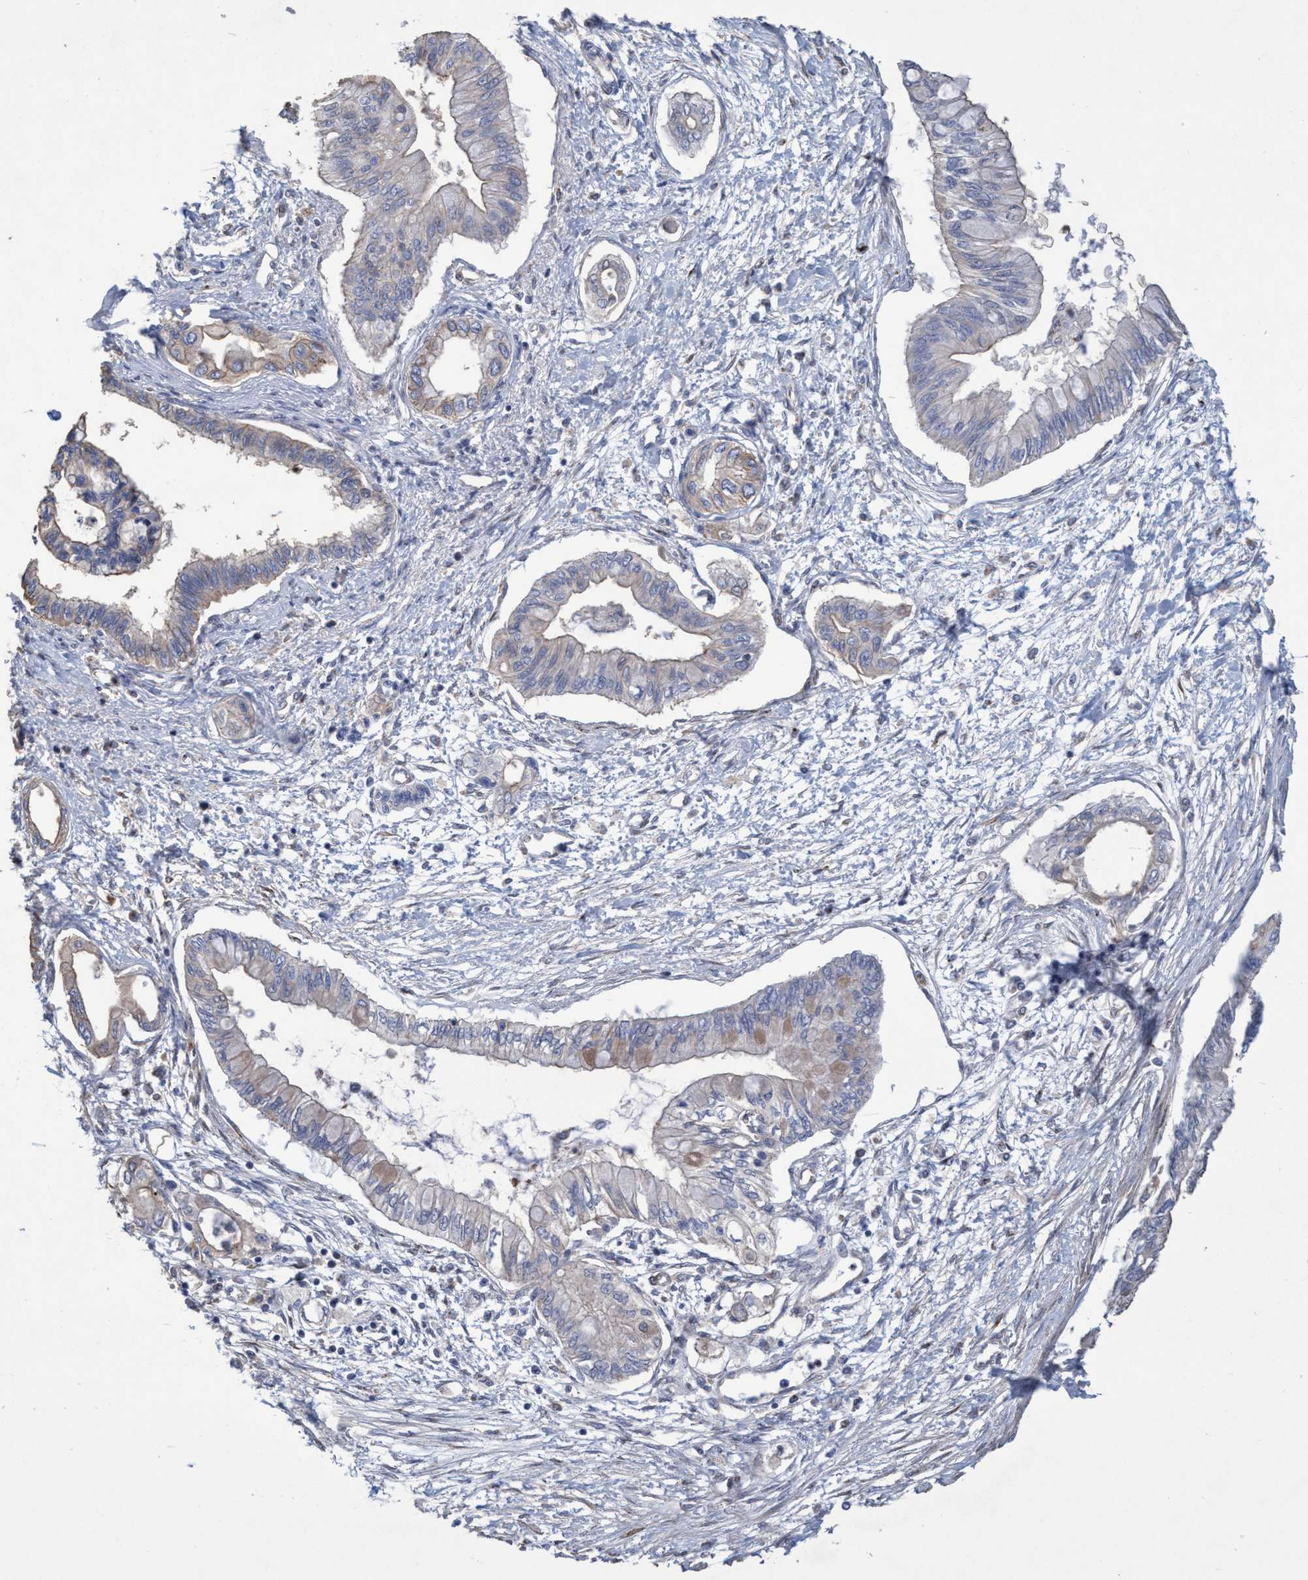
{"staining": {"intensity": "weak", "quantity": "<25%", "location": "cytoplasmic/membranous"}, "tissue": "pancreatic cancer", "cell_type": "Tumor cells", "image_type": "cancer", "snomed": [{"axis": "morphology", "description": "Adenocarcinoma, NOS"}, {"axis": "topography", "description": "Pancreas"}], "caption": "The IHC image has no significant staining in tumor cells of pancreatic cancer (adenocarcinoma) tissue.", "gene": "BICD2", "patient": {"sex": "female", "age": 77}}